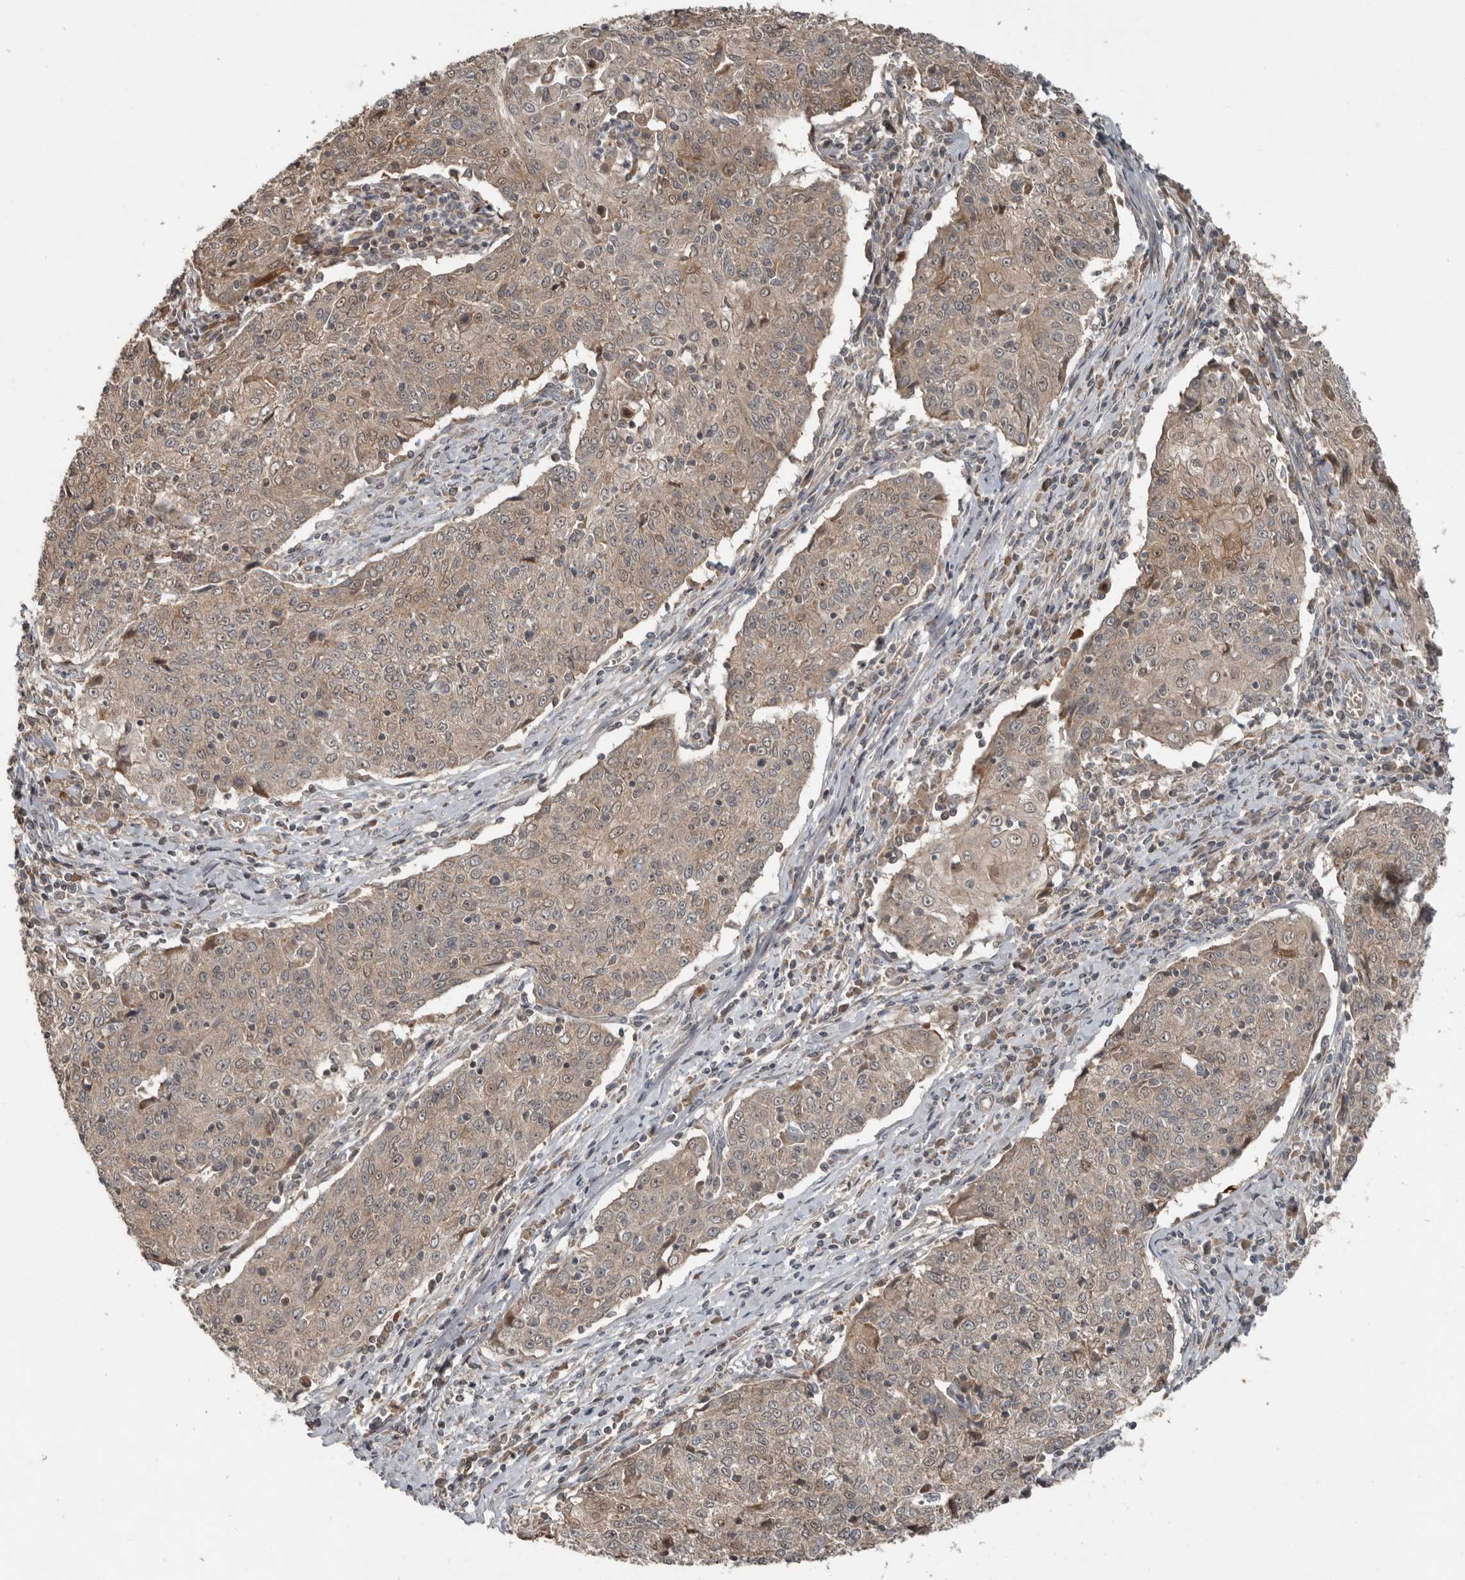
{"staining": {"intensity": "weak", "quantity": ">75%", "location": "cytoplasmic/membranous"}, "tissue": "cervical cancer", "cell_type": "Tumor cells", "image_type": "cancer", "snomed": [{"axis": "morphology", "description": "Squamous cell carcinoma, NOS"}, {"axis": "topography", "description": "Cervix"}], "caption": "Immunohistochemical staining of human squamous cell carcinoma (cervical) shows weak cytoplasmic/membranous protein positivity in about >75% of tumor cells.", "gene": "SLC6A7", "patient": {"sex": "female", "age": 48}}